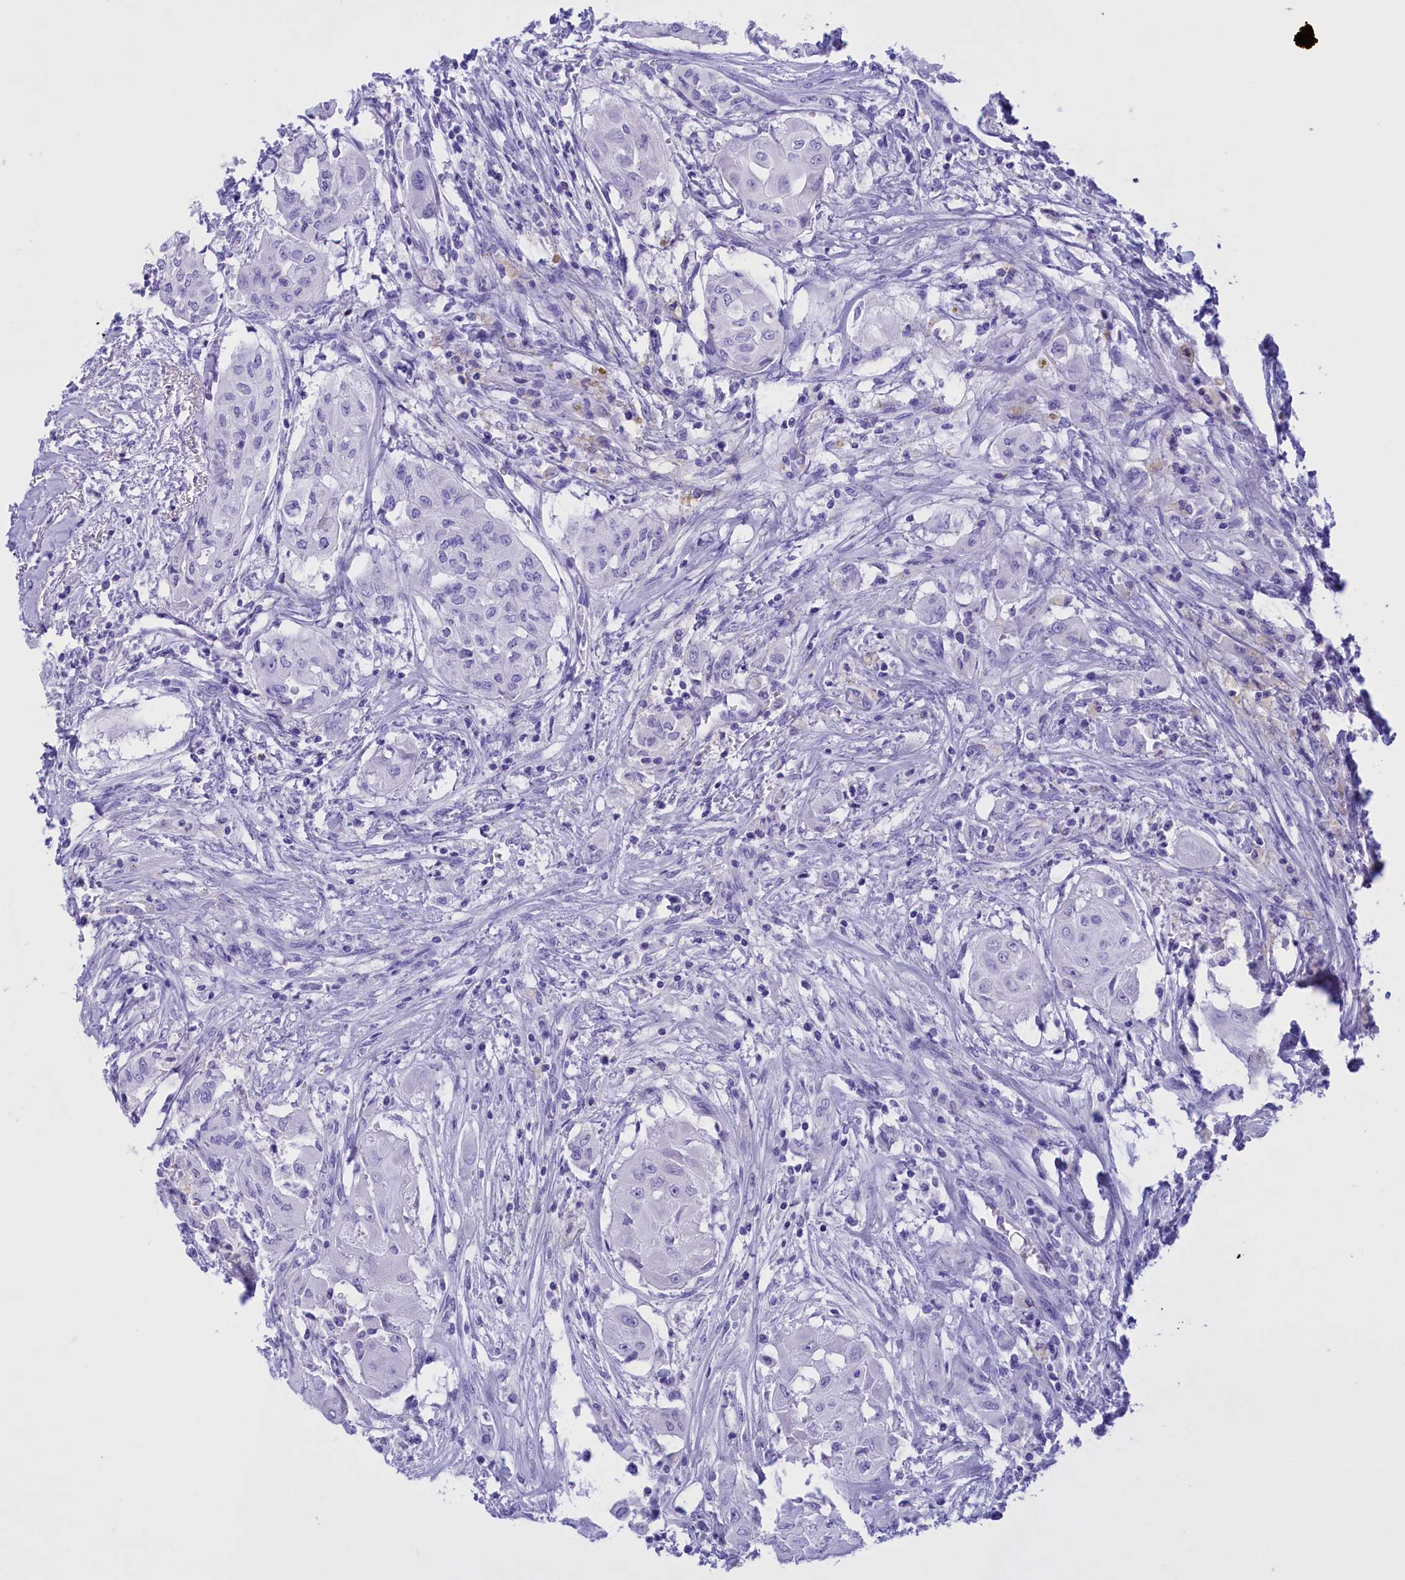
{"staining": {"intensity": "negative", "quantity": "none", "location": "none"}, "tissue": "thyroid cancer", "cell_type": "Tumor cells", "image_type": "cancer", "snomed": [{"axis": "morphology", "description": "Papillary adenocarcinoma, NOS"}, {"axis": "topography", "description": "Thyroid gland"}], "caption": "There is no significant positivity in tumor cells of papillary adenocarcinoma (thyroid).", "gene": "BRI3", "patient": {"sex": "female", "age": 59}}